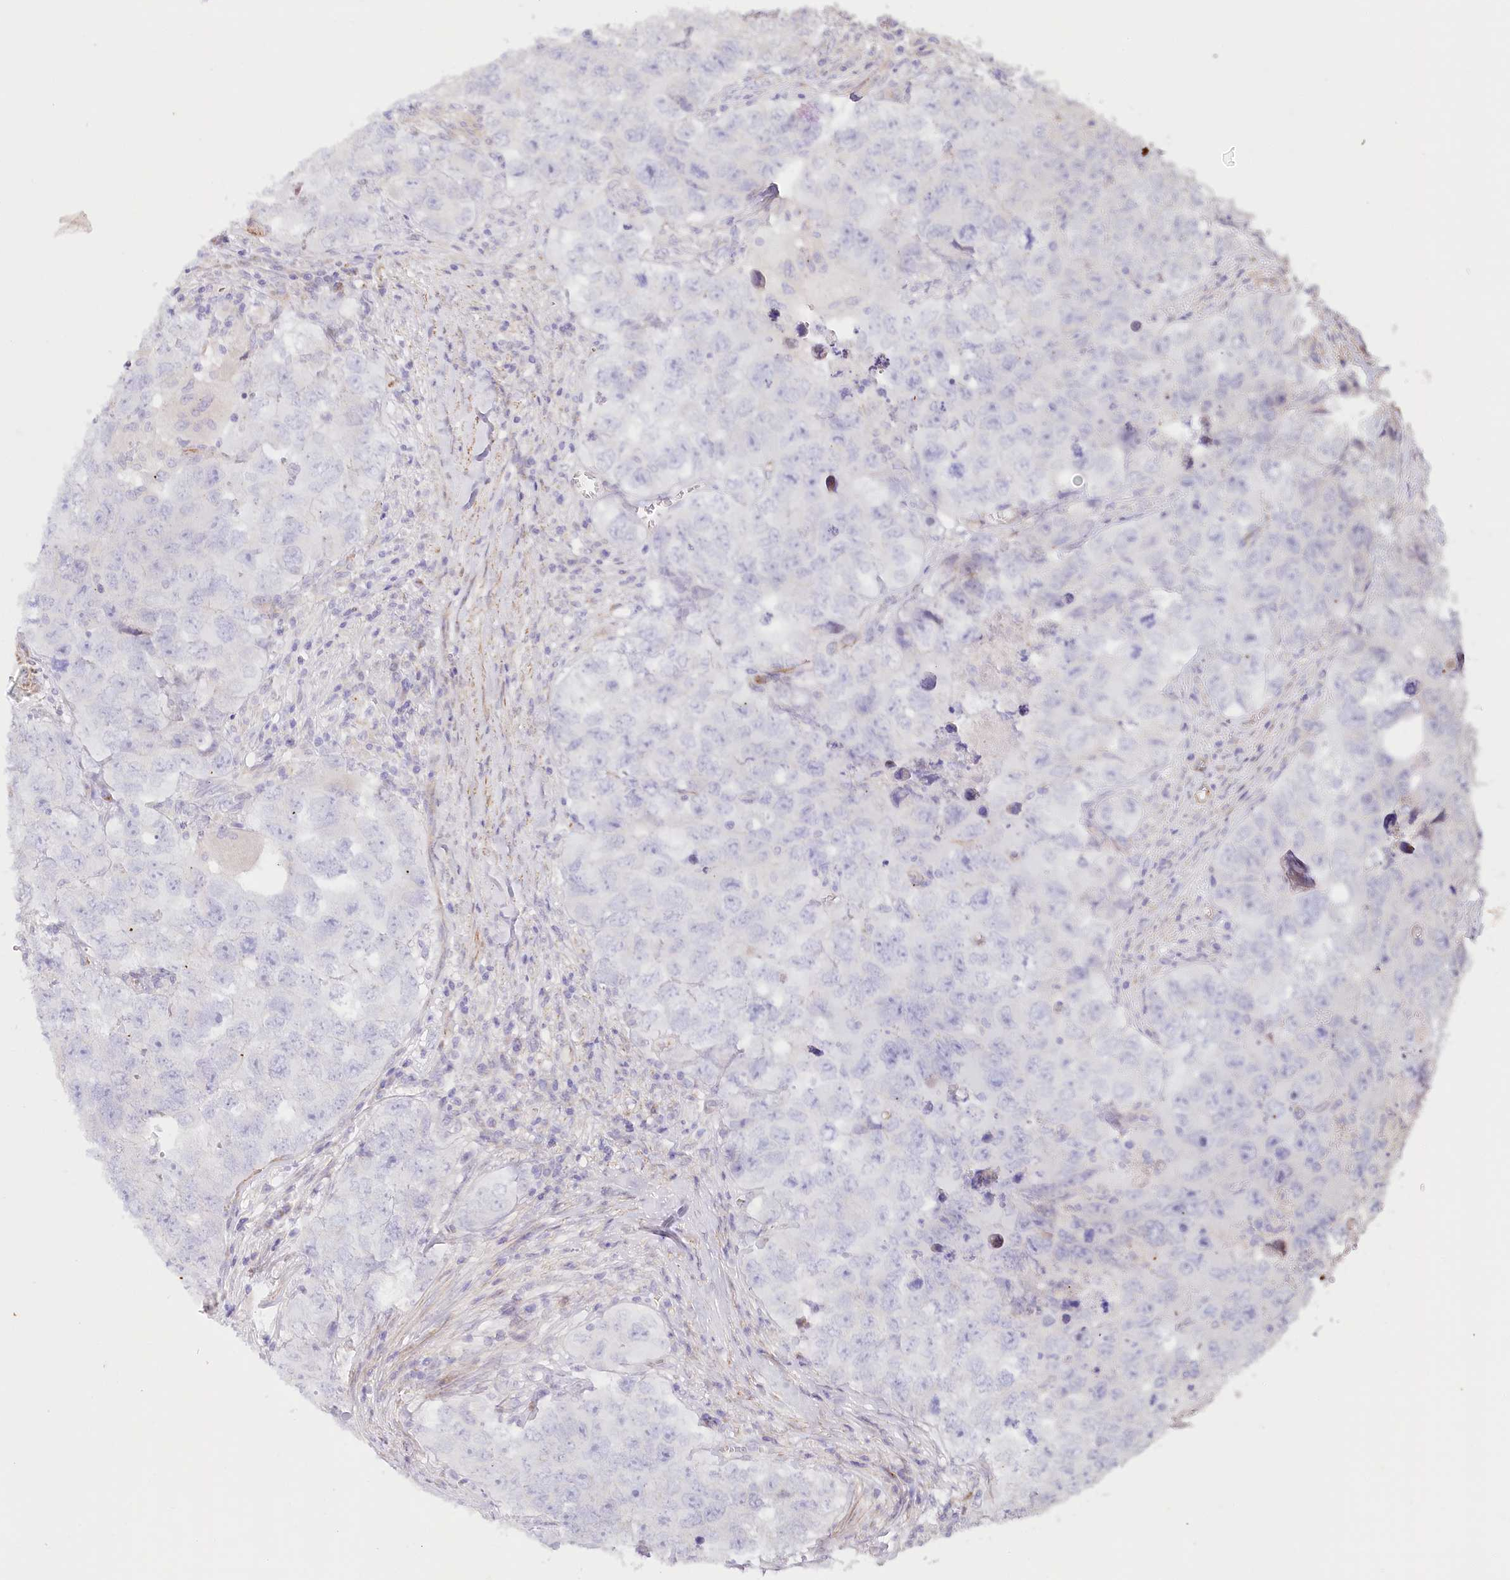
{"staining": {"intensity": "negative", "quantity": "none", "location": "none"}, "tissue": "testis cancer", "cell_type": "Tumor cells", "image_type": "cancer", "snomed": [{"axis": "morphology", "description": "Seminoma, NOS"}, {"axis": "morphology", "description": "Carcinoma, Embryonal, NOS"}, {"axis": "topography", "description": "Testis"}], "caption": "Immunohistochemistry (IHC) image of human testis embryonal carcinoma stained for a protein (brown), which displays no positivity in tumor cells.", "gene": "ABRAXAS2", "patient": {"sex": "male", "age": 43}}